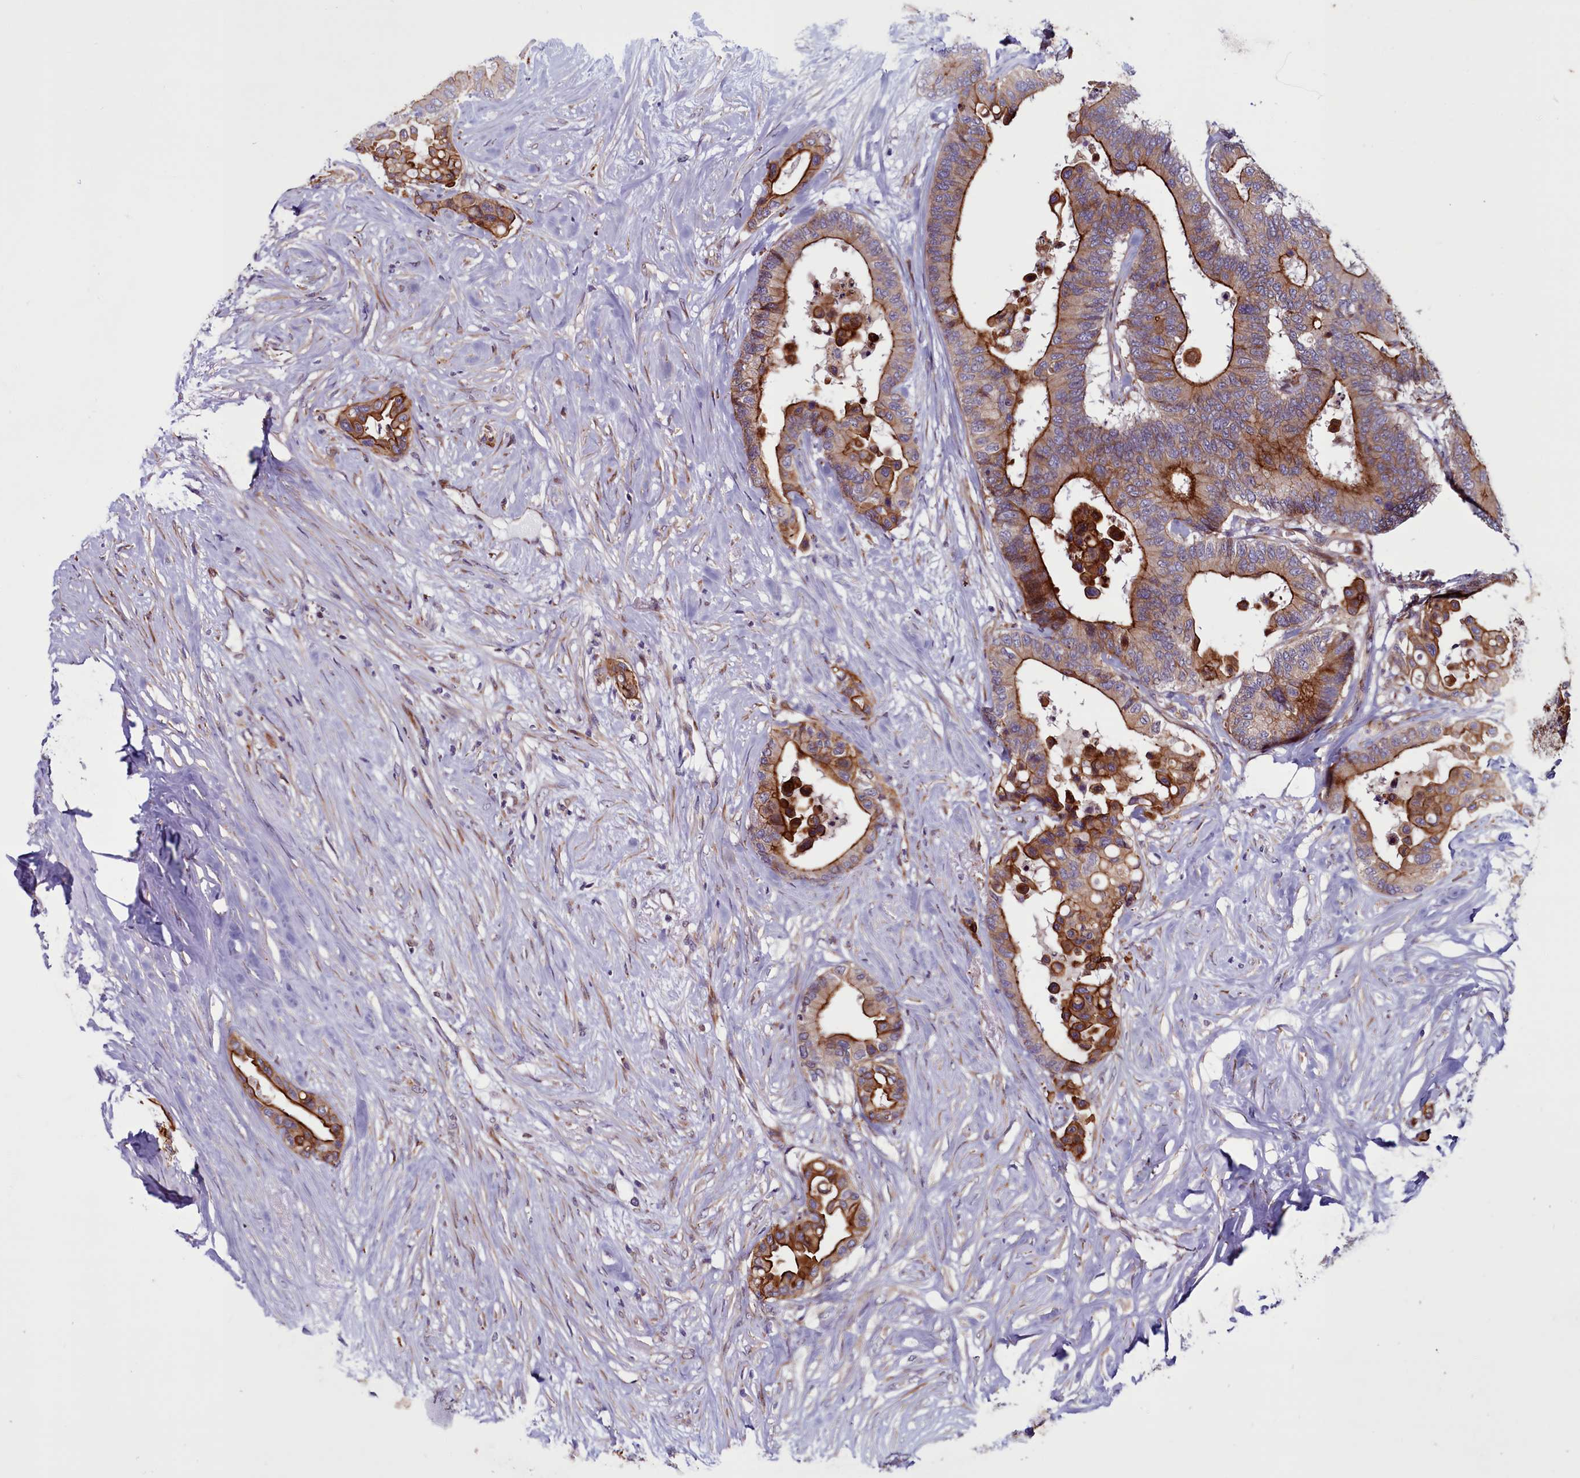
{"staining": {"intensity": "strong", "quantity": ">75%", "location": "cytoplasmic/membranous"}, "tissue": "colorectal cancer", "cell_type": "Tumor cells", "image_type": "cancer", "snomed": [{"axis": "morphology", "description": "Normal tissue, NOS"}, {"axis": "morphology", "description": "Adenocarcinoma, NOS"}, {"axis": "topography", "description": "Colon"}], "caption": "Immunohistochemistry (DAB (3,3'-diaminobenzidine)) staining of human colorectal cancer (adenocarcinoma) demonstrates strong cytoplasmic/membranous protein expression in about >75% of tumor cells.", "gene": "MCRIP1", "patient": {"sex": "male", "age": 82}}